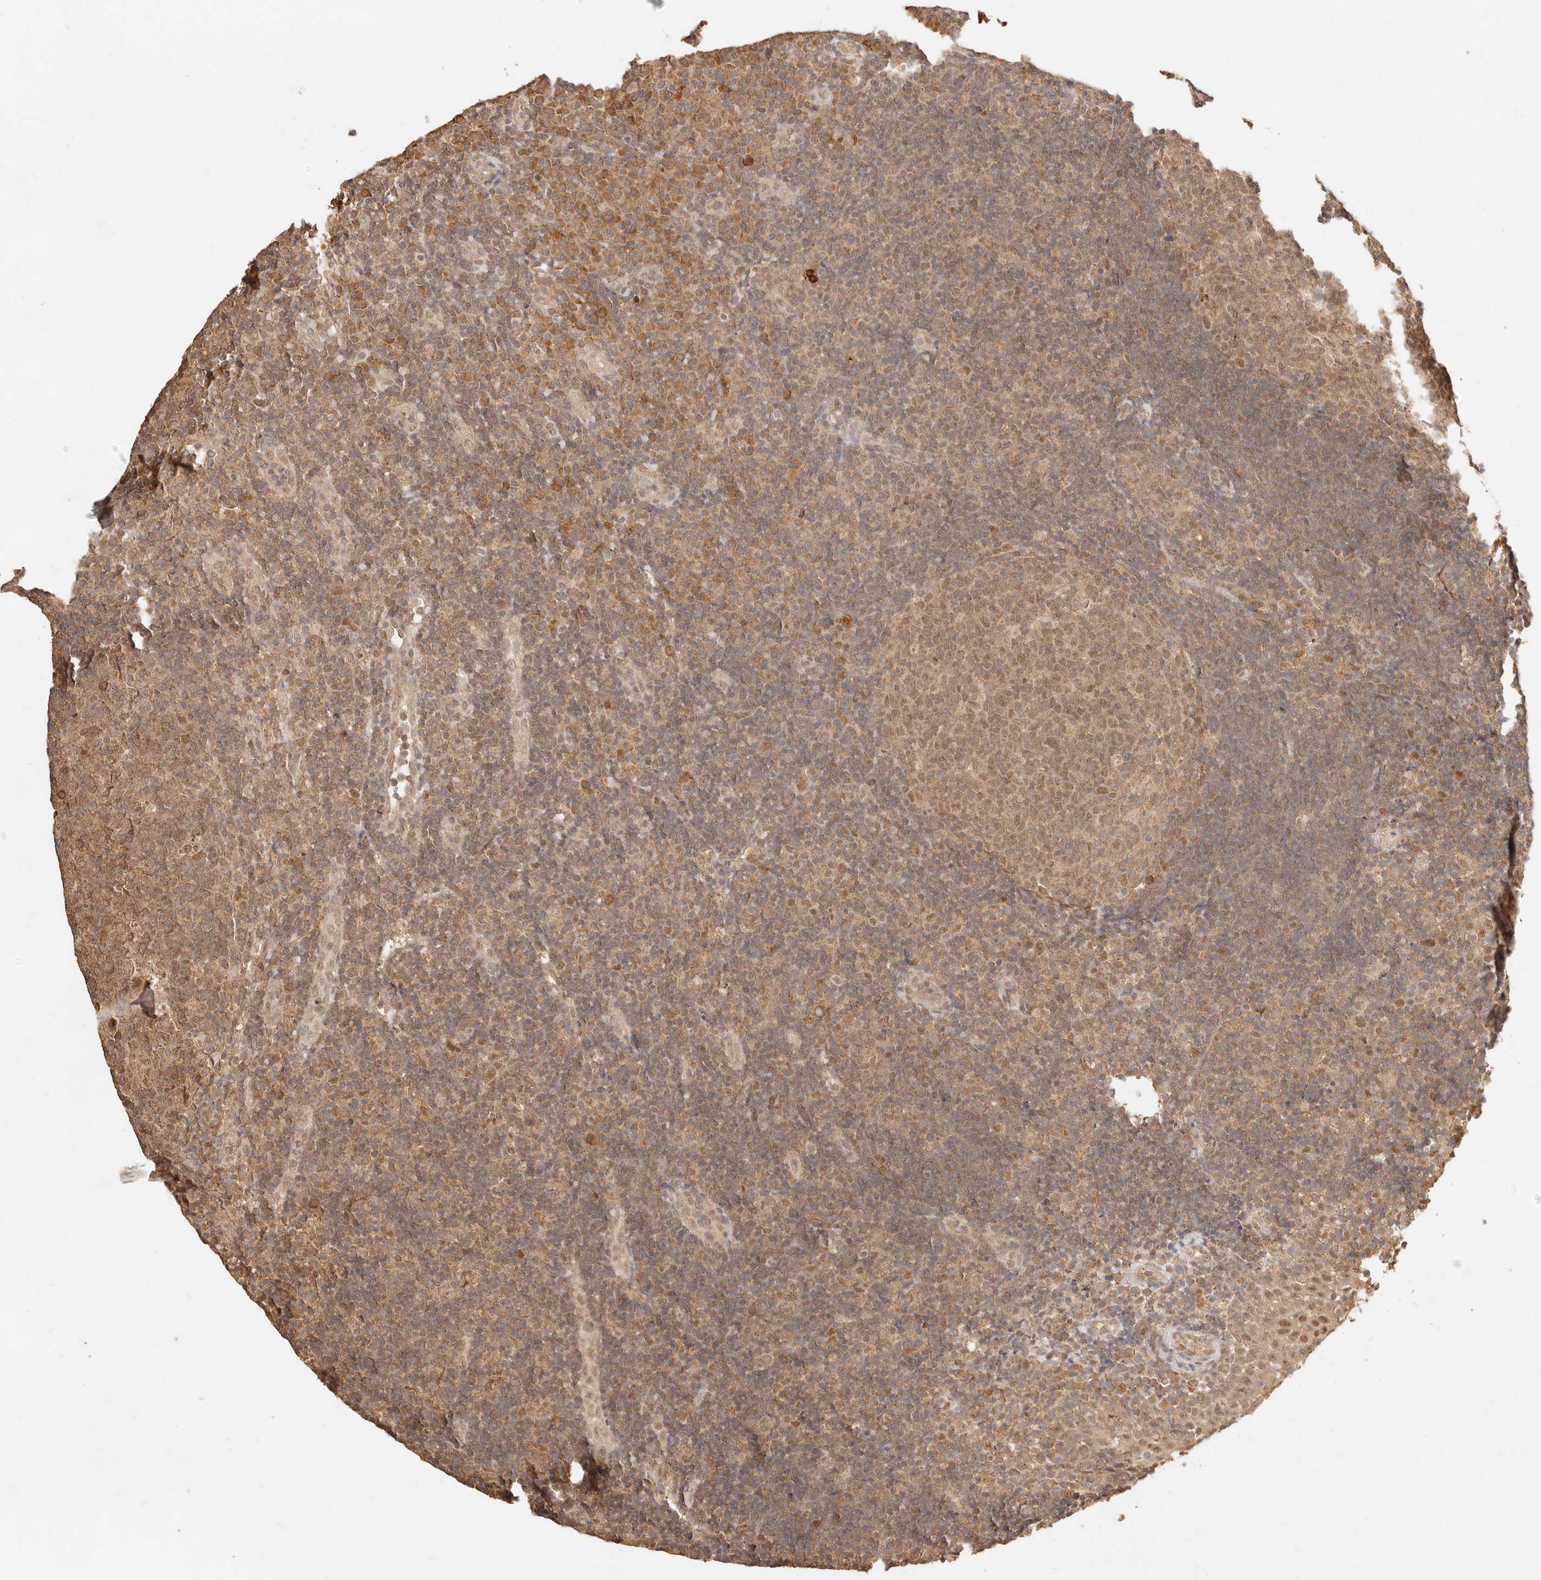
{"staining": {"intensity": "moderate", "quantity": ">75%", "location": "cytoplasmic/membranous,nuclear"}, "tissue": "tonsil", "cell_type": "Germinal center cells", "image_type": "normal", "snomed": [{"axis": "morphology", "description": "Normal tissue, NOS"}, {"axis": "topography", "description": "Tonsil"}], "caption": "A brown stain highlights moderate cytoplasmic/membranous,nuclear staining of a protein in germinal center cells of normal tonsil.", "gene": "TRIM11", "patient": {"sex": "female", "age": 40}}